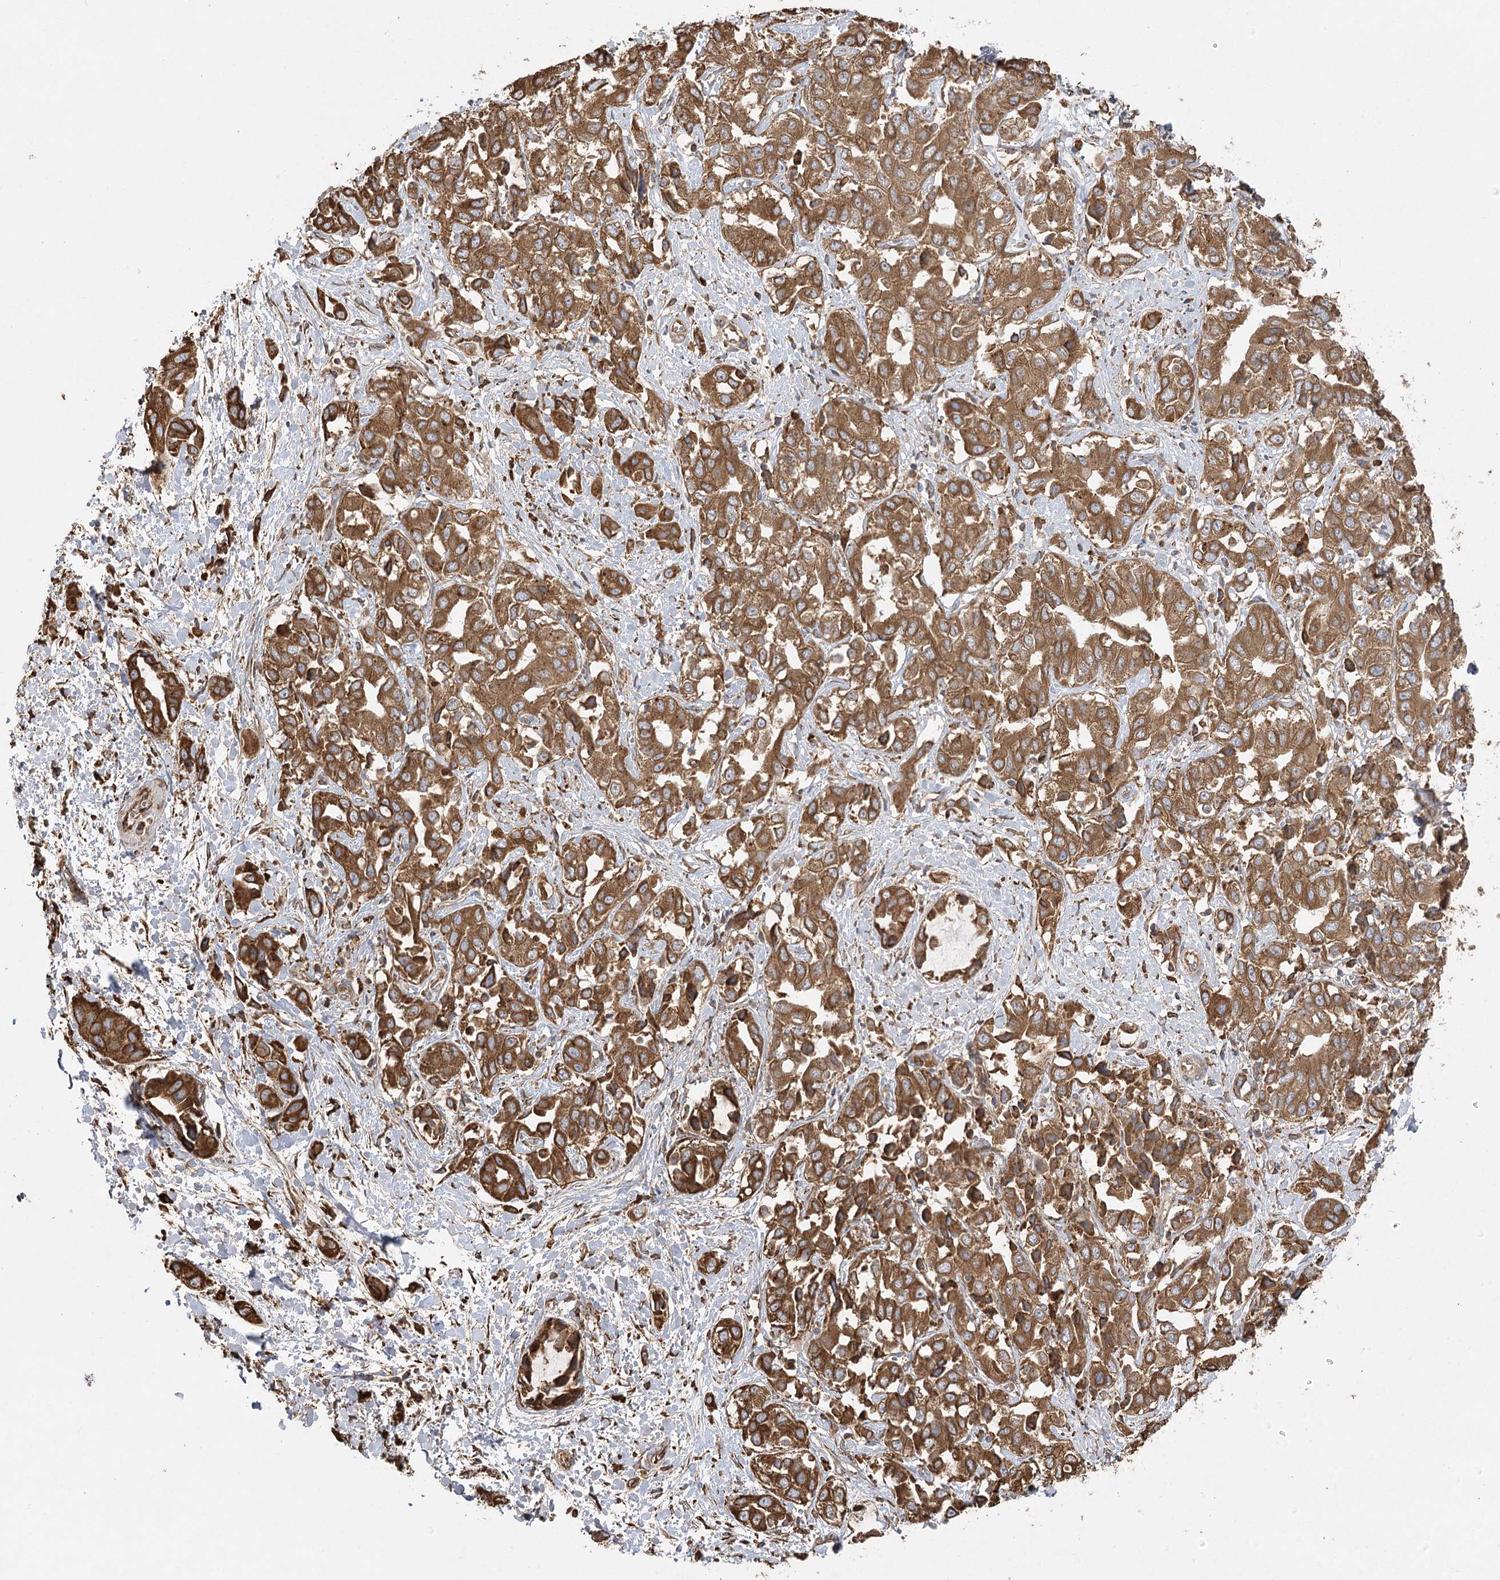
{"staining": {"intensity": "strong", "quantity": ">75%", "location": "cytoplasmic/membranous"}, "tissue": "liver cancer", "cell_type": "Tumor cells", "image_type": "cancer", "snomed": [{"axis": "morphology", "description": "Cholangiocarcinoma"}, {"axis": "topography", "description": "Liver"}], "caption": "Tumor cells display strong cytoplasmic/membranous positivity in about >75% of cells in liver cancer.", "gene": "ACAP2", "patient": {"sex": "female", "age": 52}}